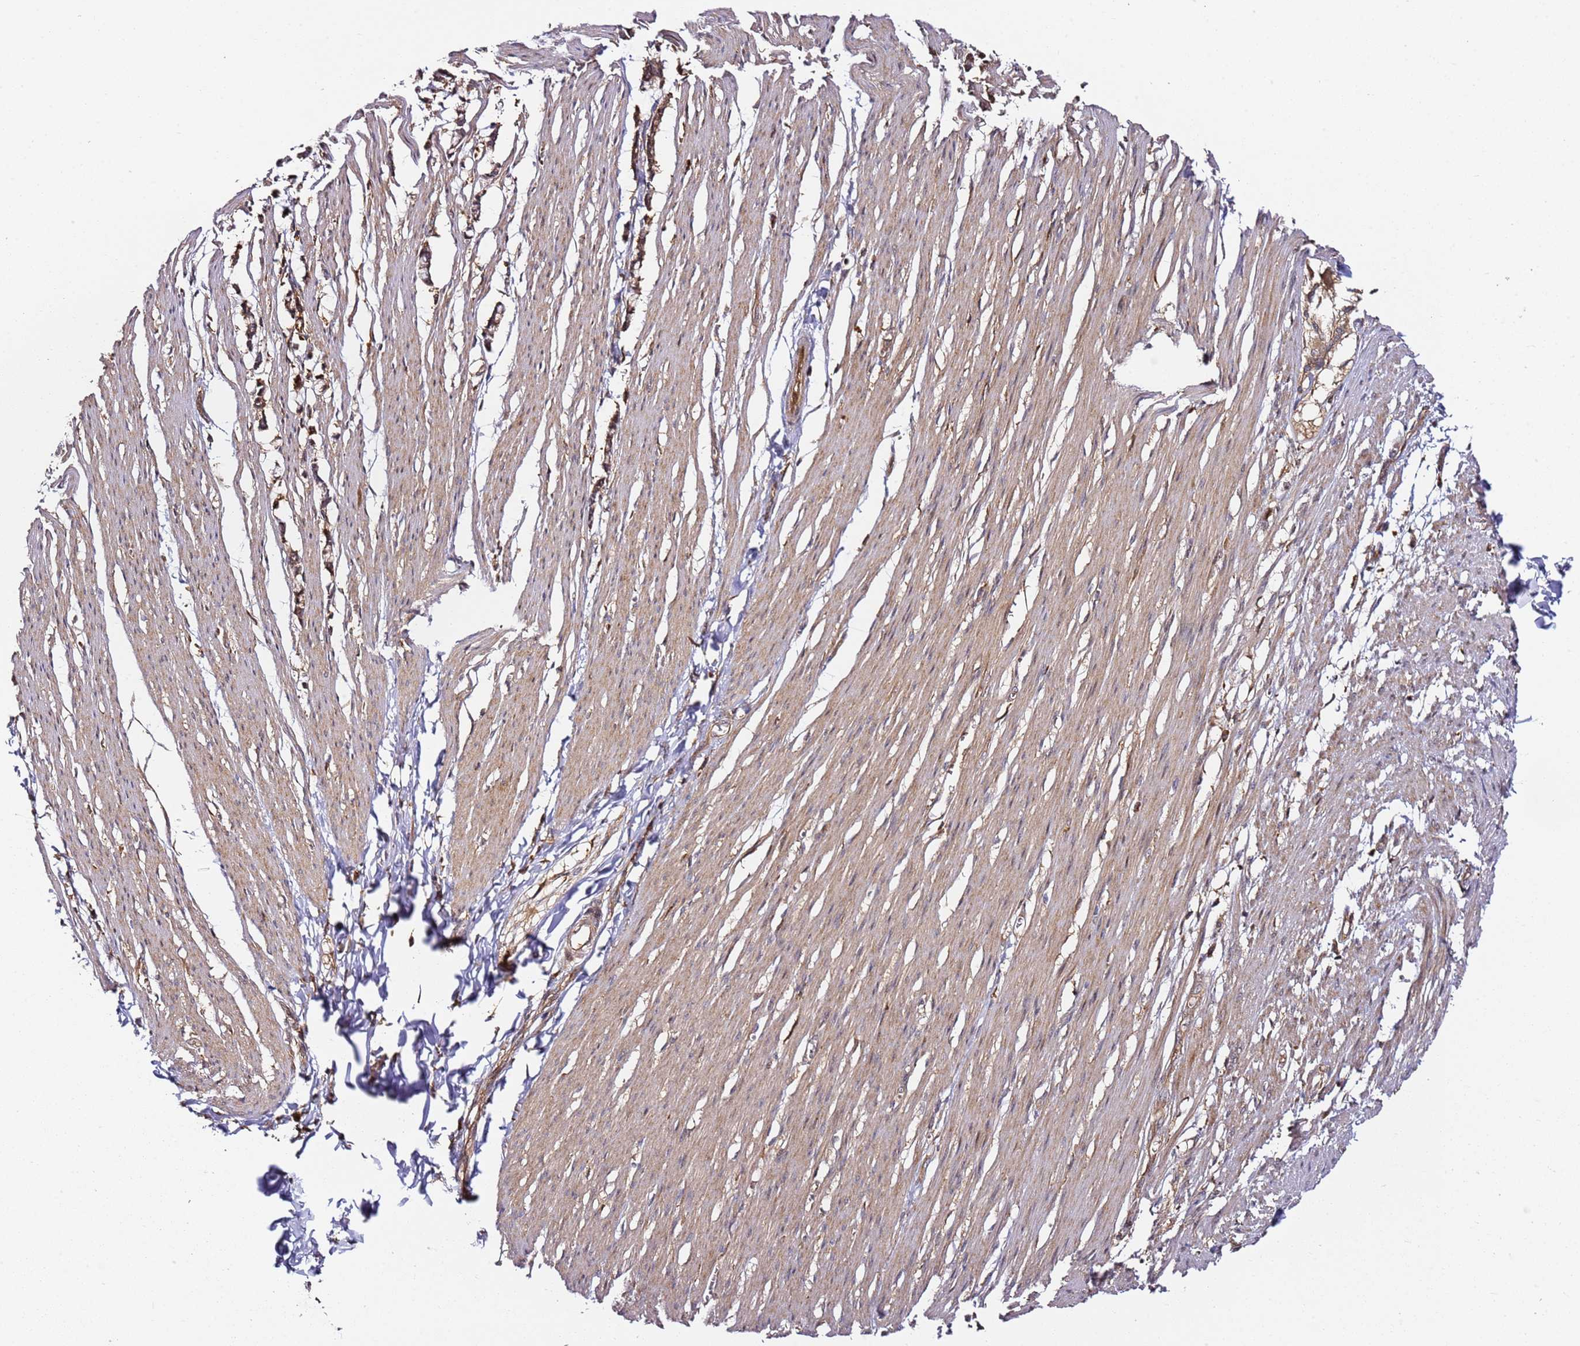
{"staining": {"intensity": "moderate", "quantity": ">75%", "location": "cytoplasmic/membranous"}, "tissue": "smooth muscle", "cell_type": "Smooth muscle cells", "image_type": "normal", "snomed": [{"axis": "morphology", "description": "Normal tissue, NOS"}, {"axis": "morphology", "description": "Adenocarcinoma, NOS"}, {"axis": "topography", "description": "Colon"}, {"axis": "topography", "description": "Peripheral nerve tissue"}], "caption": "A brown stain highlights moderate cytoplasmic/membranous staining of a protein in smooth muscle cells of unremarkable smooth muscle.", "gene": "PRMT7", "patient": {"sex": "male", "age": 14}}